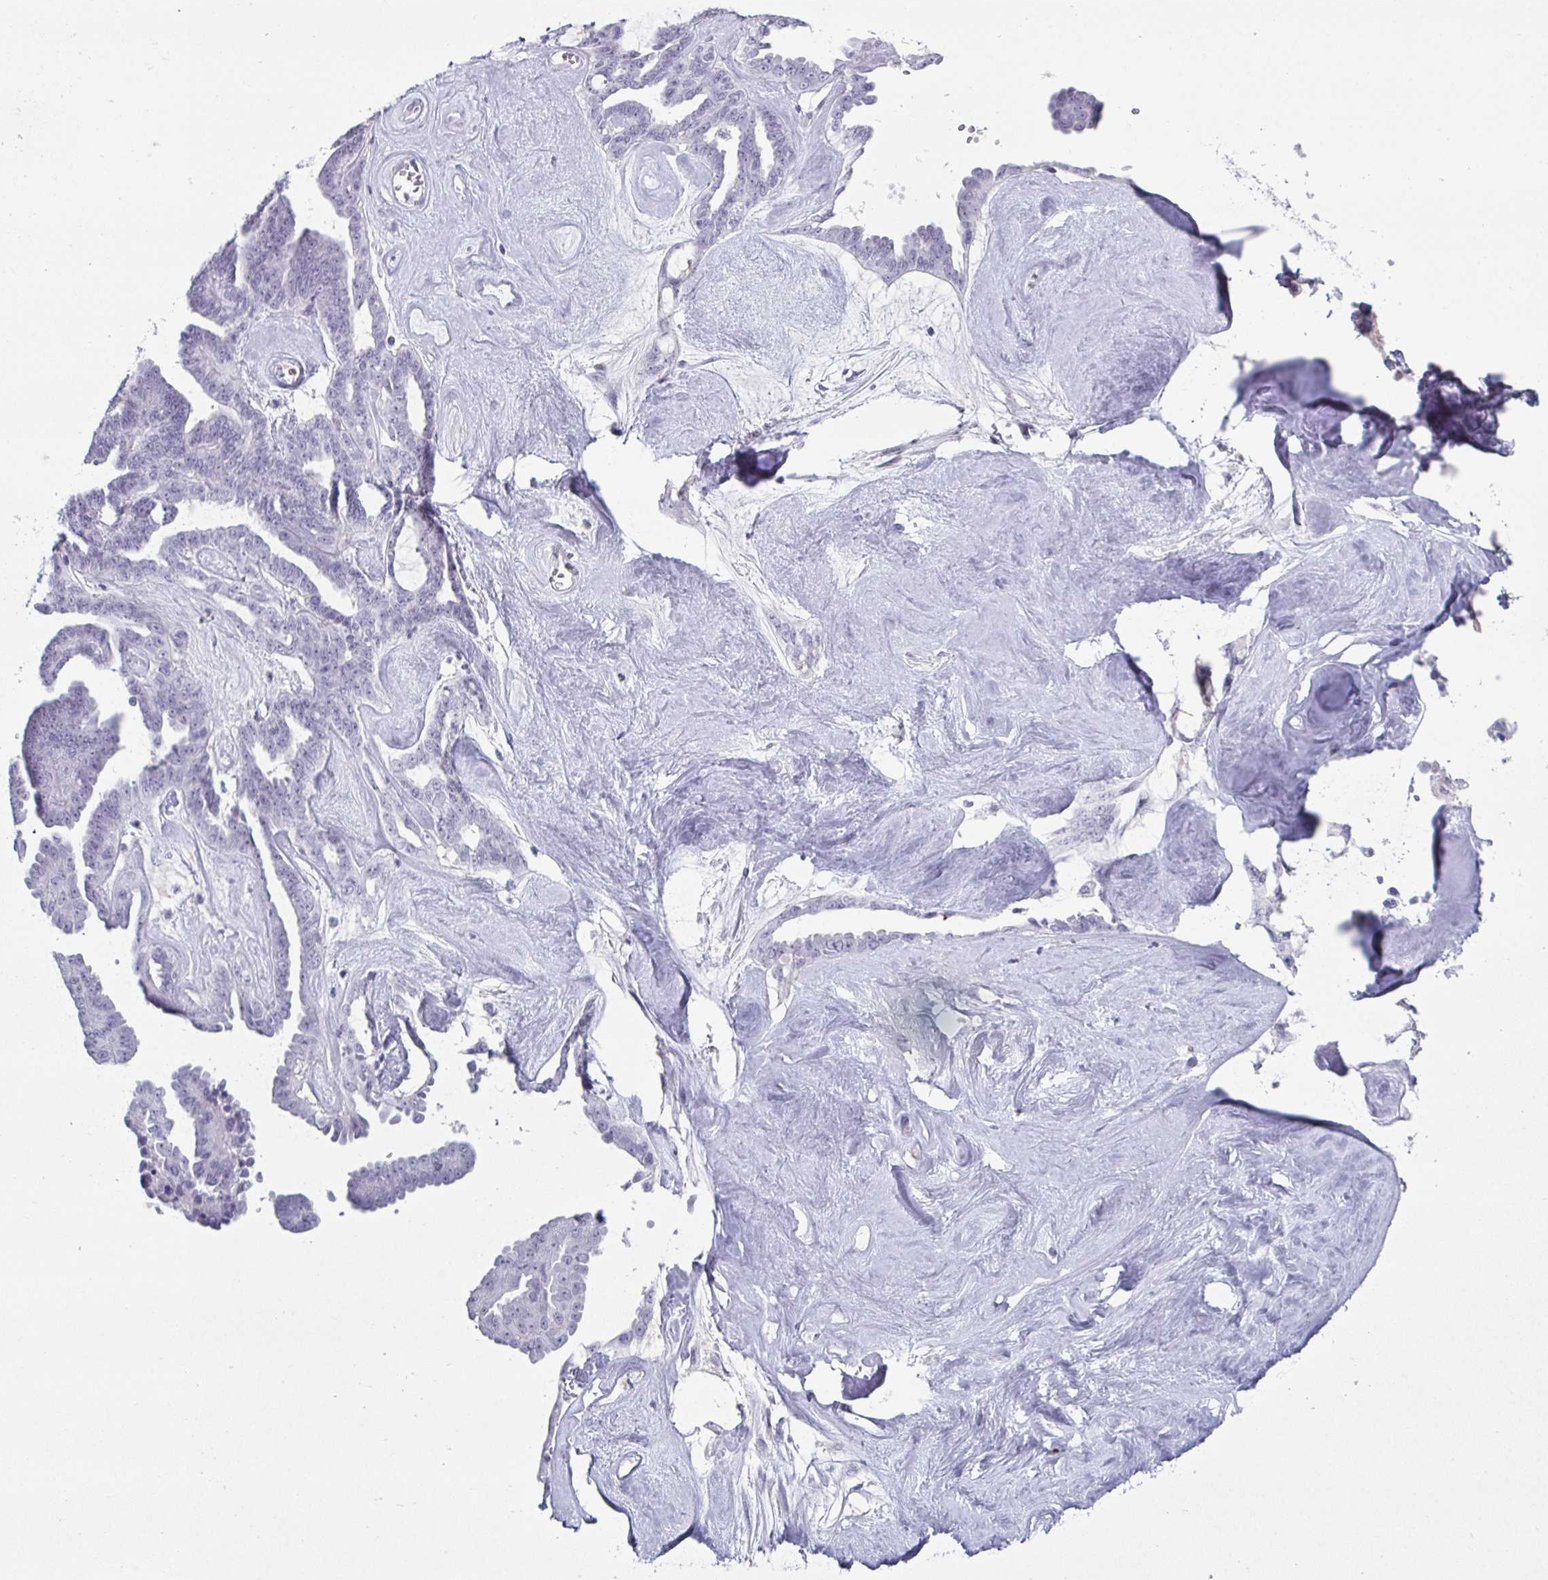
{"staining": {"intensity": "negative", "quantity": "none", "location": "none"}, "tissue": "ovarian cancer", "cell_type": "Tumor cells", "image_type": "cancer", "snomed": [{"axis": "morphology", "description": "Cystadenocarcinoma, serous, NOS"}, {"axis": "topography", "description": "Ovary"}], "caption": "A high-resolution micrograph shows immunohistochemistry staining of ovarian serous cystadenocarcinoma, which exhibits no significant expression in tumor cells.", "gene": "VSIG10L", "patient": {"sex": "female", "age": 71}}